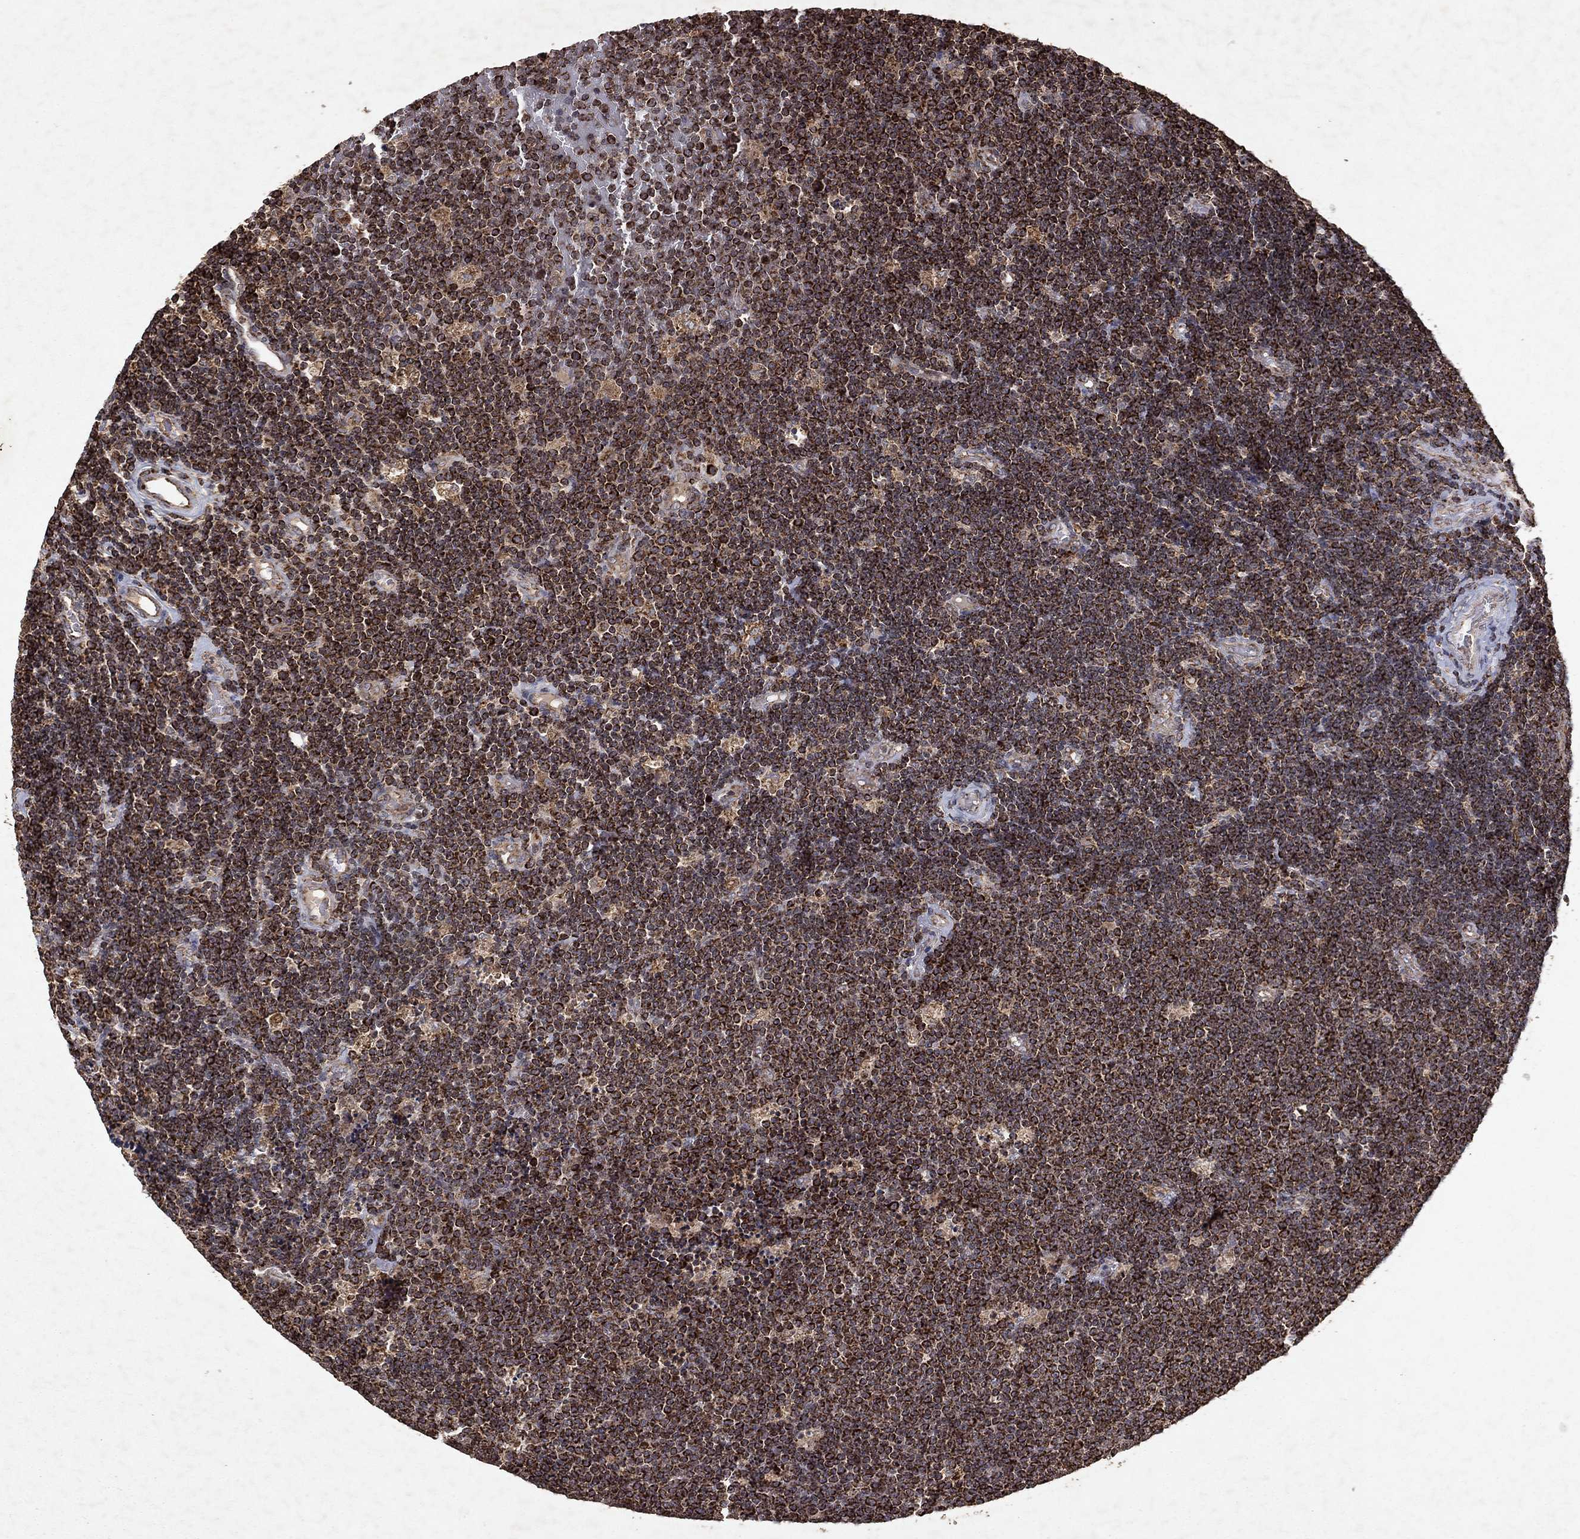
{"staining": {"intensity": "strong", "quantity": ">75%", "location": "cytoplasmic/membranous"}, "tissue": "lymphoma", "cell_type": "Tumor cells", "image_type": "cancer", "snomed": [{"axis": "morphology", "description": "Malignant lymphoma, non-Hodgkin's type, Low grade"}, {"axis": "topography", "description": "Brain"}], "caption": "Immunohistochemical staining of human lymphoma displays high levels of strong cytoplasmic/membranous protein expression in approximately >75% of tumor cells.", "gene": "PYROXD2", "patient": {"sex": "female", "age": 66}}